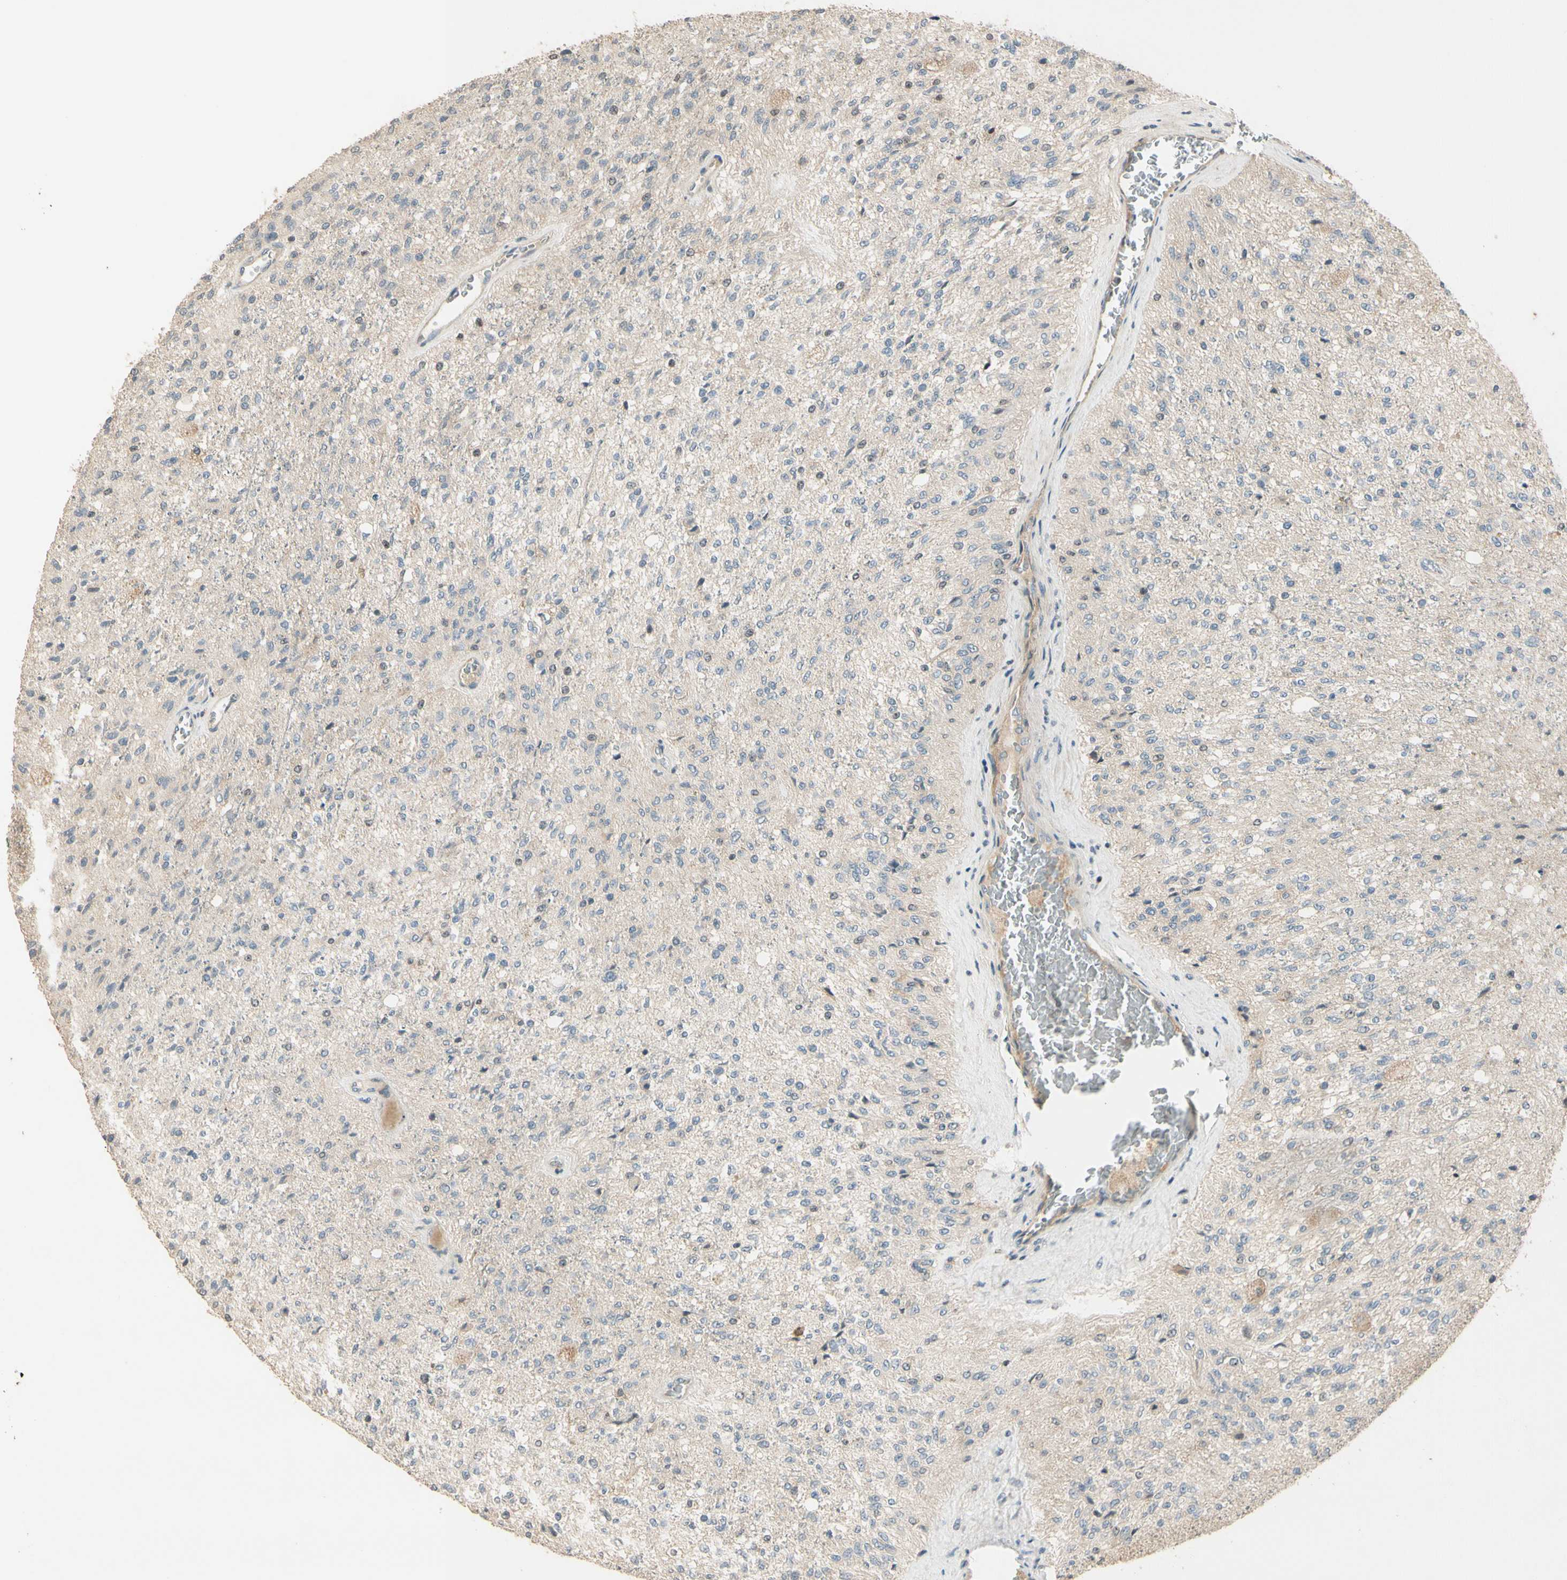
{"staining": {"intensity": "negative", "quantity": "none", "location": "none"}, "tissue": "glioma", "cell_type": "Tumor cells", "image_type": "cancer", "snomed": [{"axis": "morphology", "description": "Normal tissue, NOS"}, {"axis": "morphology", "description": "Glioma, malignant, High grade"}, {"axis": "topography", "description": "Cerebral cortex"}], "caption": "This is an IHC micrograph of malignant glioma (high-grade). There is no staining in tumor cells.", "gene": "NFYA", "patient": {"sex": "male", "age": 77}}